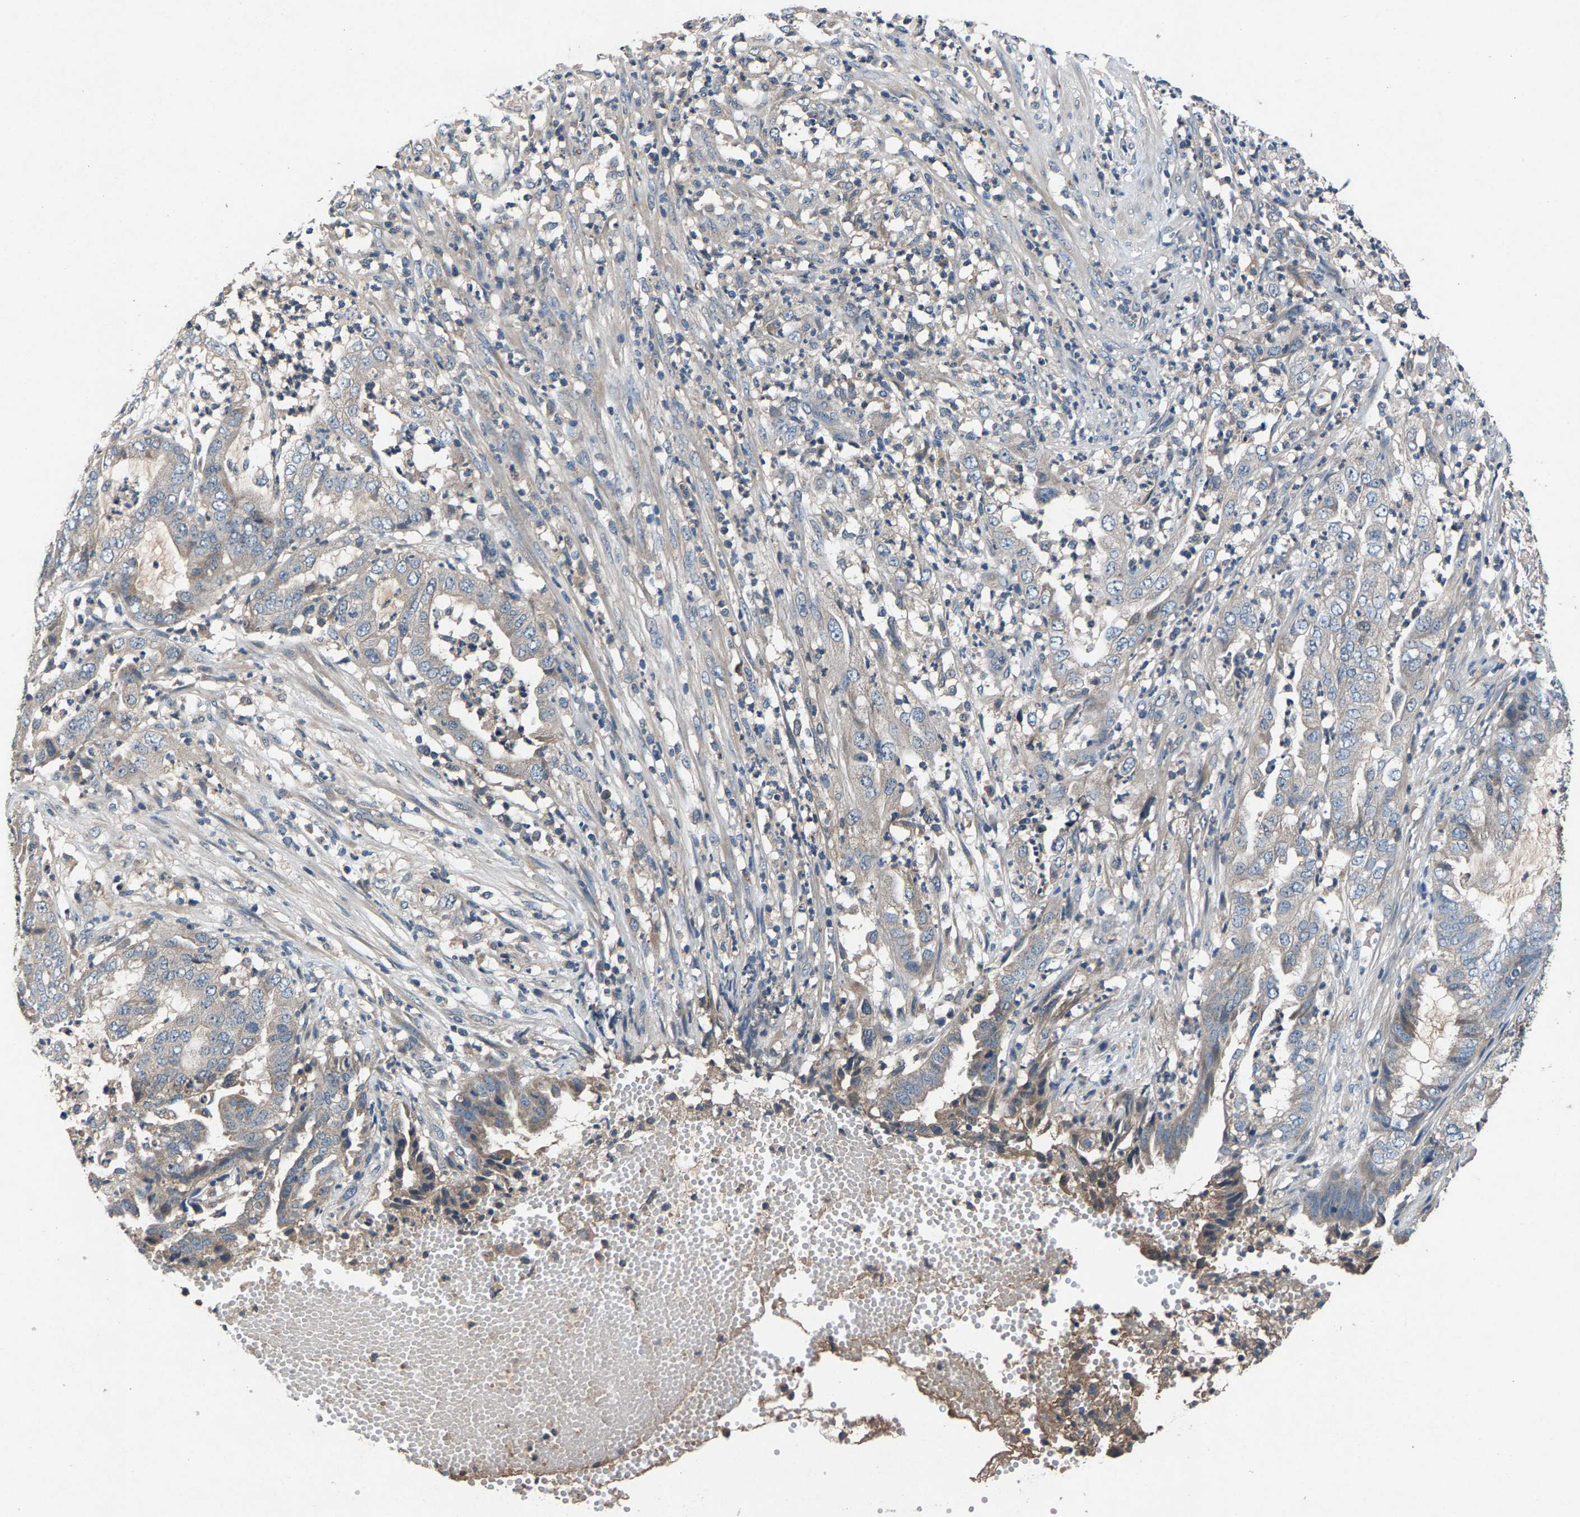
{"staining": {"intensity": "weak", "quantity": "<25%", "location": "cytoplasmic/membranous"}, "tissue": "endometrial cancer", "cell_type": "Tumor cells", "image_type": "cancer", "snomed": [{"axis": "morphology", "description": "Adenocarcinoma, NOS"}, {"axis": "topography", "description": "Endometrium"}], "caption": "Adenocarcinoma (endometrial) stained for a protein using immunohistochemistry exhibits no expression tumor cells.", "gene": "PRXL2C", "patient": {"sex": "female", "age": 51}}